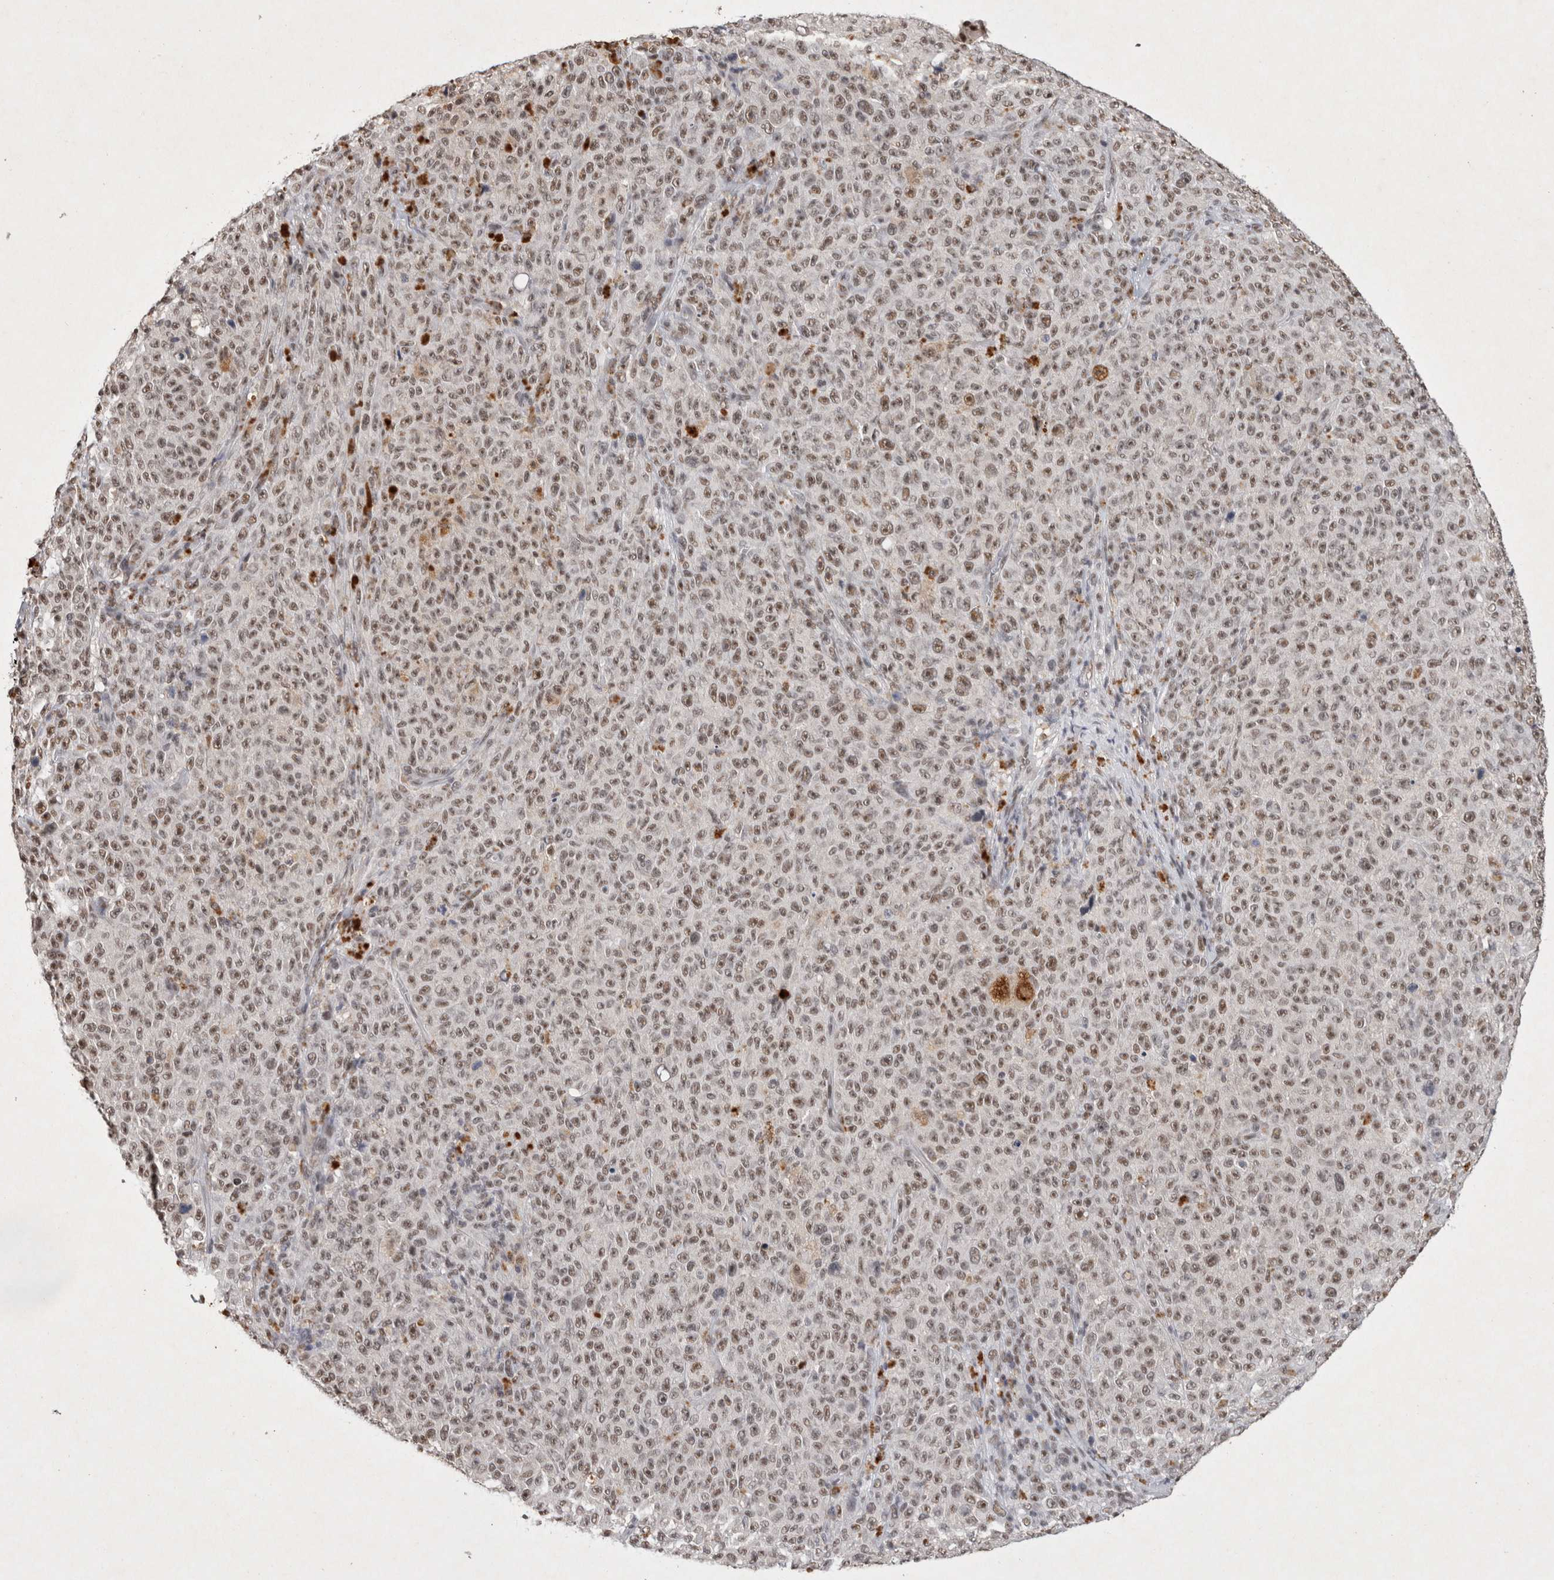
{"staining": {"intensity": "moderate", "quantity": ">75%", "location": "nuclear"}, "tissue": "melanoma", "cell_type": "Tumor cells", "image_type": "cancer", "snomed": [{"axis": "morphology", "description": "Malignant melanoma, NOS"}, {"axis": "topography", "description": "Skin"}], "caption": "Brown immunohistochemical staining in human melanoma demonstrates moderate nuclear staining in approximately >75% of tumor cells.", "gene": "XRCC5", "patient": {"sex": "female", "age": 82}}